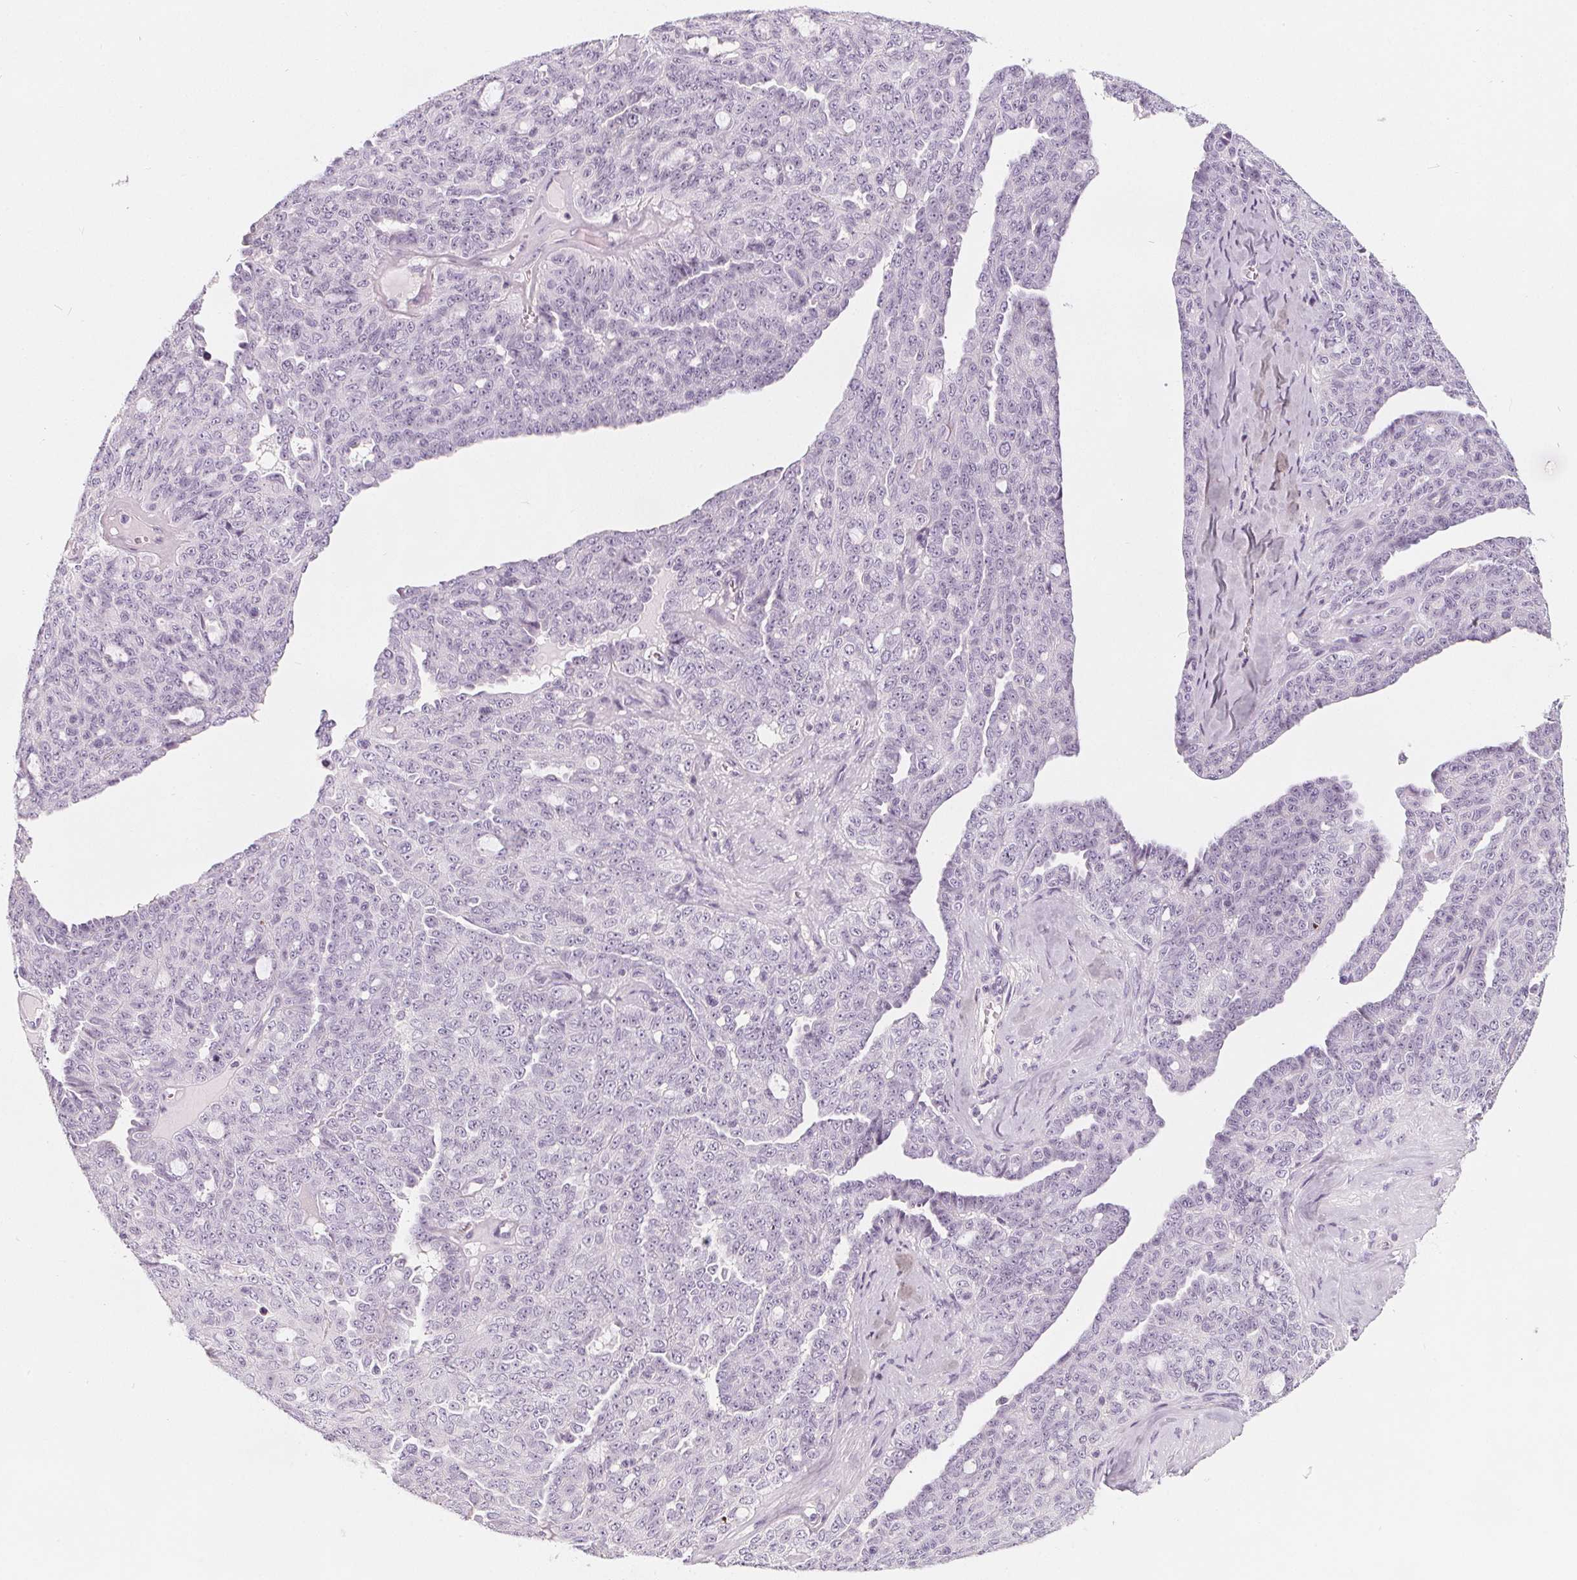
{"staining": {"intensity": "negative", "quantity": "none", "location": "none"}, "tissue": "ovarian cancer", "cell_type": "Tumor cells", "image_type": "cancer", "snomed": [{"axis": "morphology", "description": "Cystadenocarcinoma, serous, NOS"}, {"axis": "topography", "description": "Ovary"}], "caption": "Immunohistochemical staining of human ovarian serous cystadenocarcinoma exhibits no significant staining in tumor cells. The staining was performed using DAB (3,3'-diaminobenzidine) to visualize the protein expression in brown, while the nuclei were stained in blue with hematoxylin (Magnification: 20x).", "gene": "SLC5A12", "patient": {"sex": "female", "age": 71}}